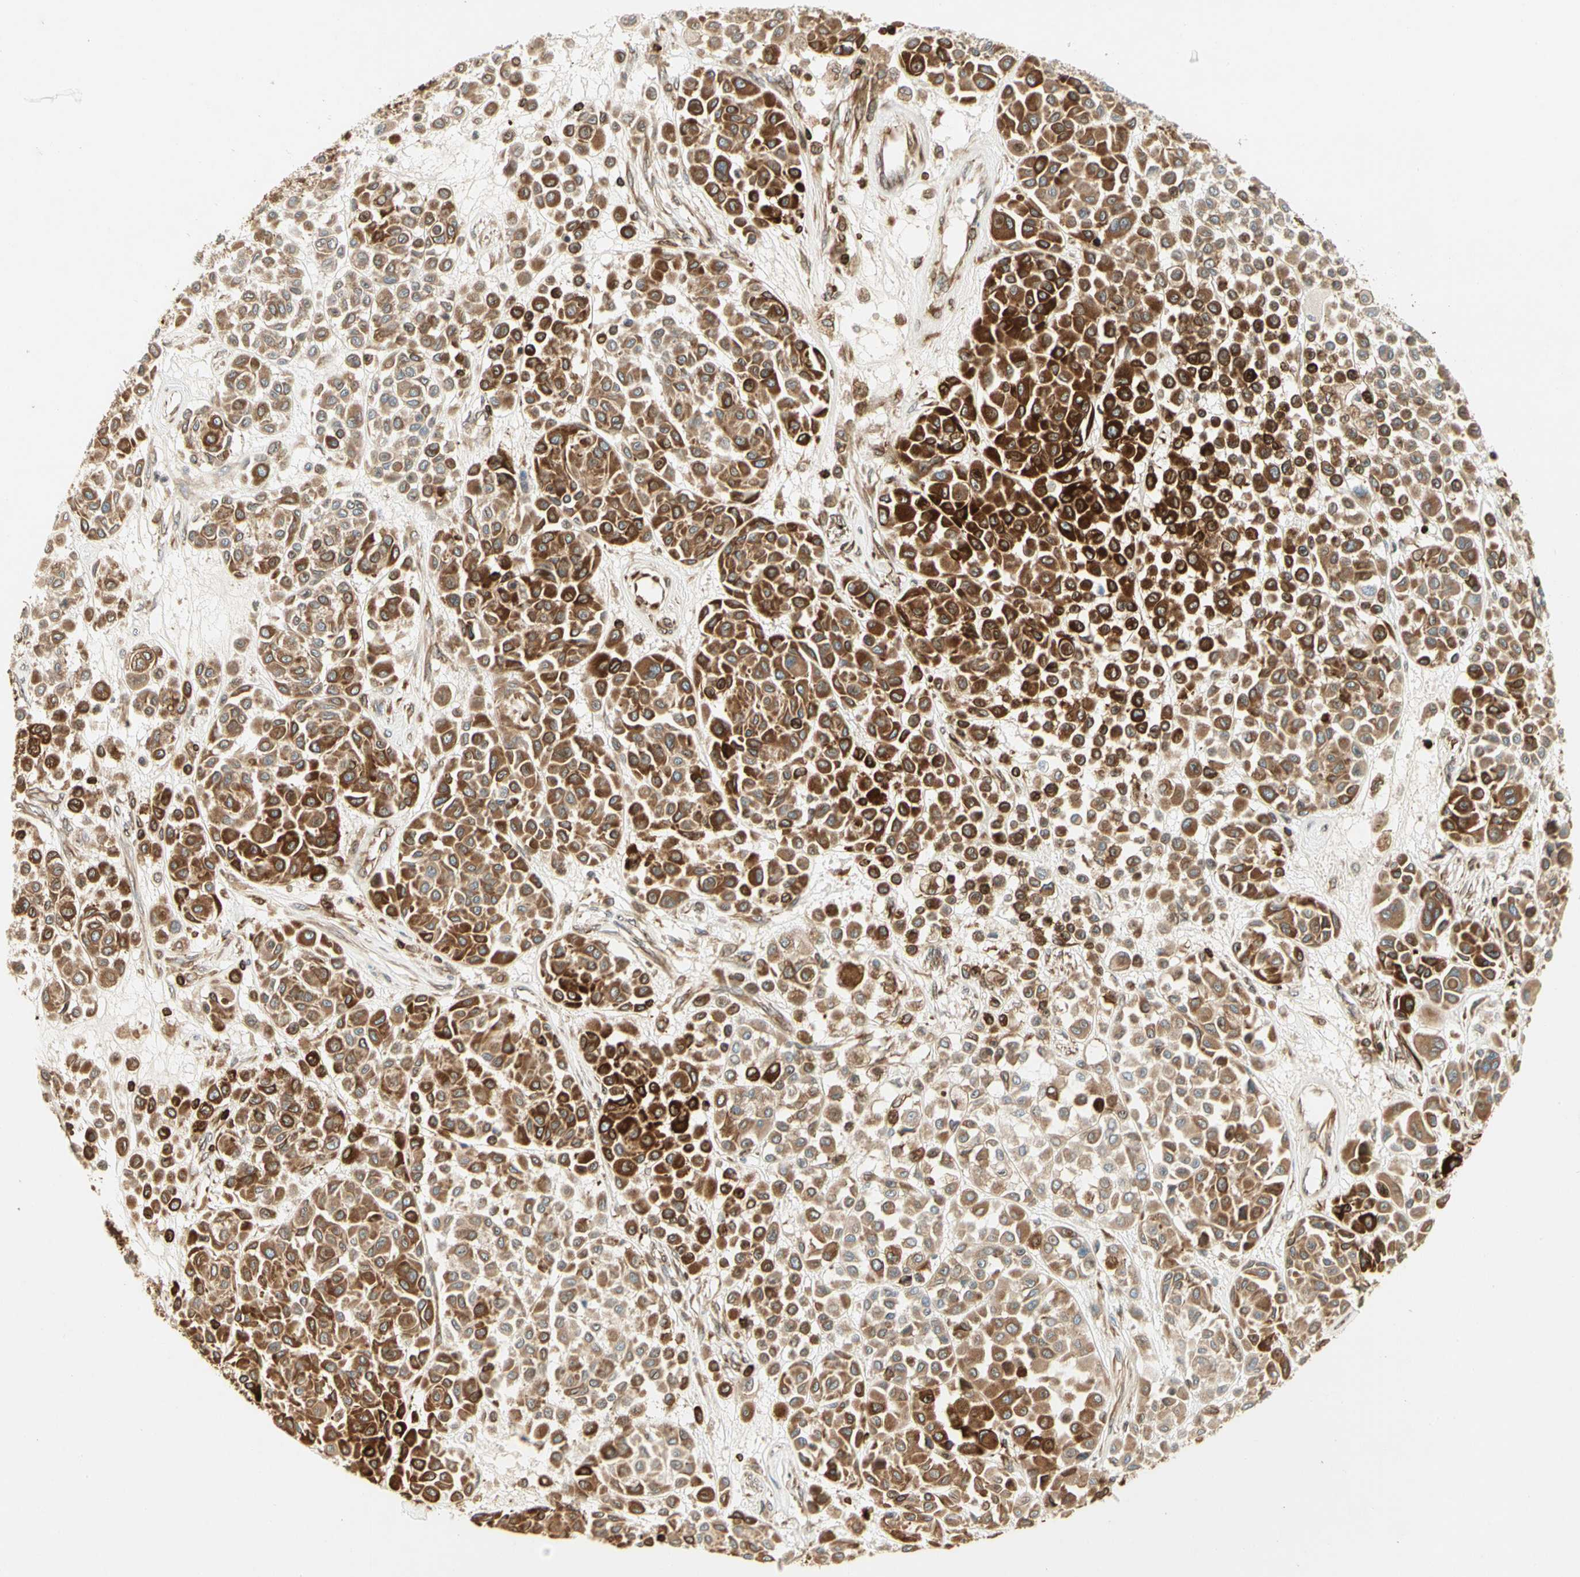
{"staining": {"intensity": "strong", "quantity": ">75%", "location": "cytoplasmic/membranous"}, "tissue": "melanoma", "cell_type": "Tumor cells", "image_type": "cancer", "snomed": [{"axis": "morphology", "description": "Malignant melanoma, Metastatic site"}, {"axis": "topography", "description": "Soft tissue"}], "caption": "A high-resolution image shows immunohistochemistry staining of melanoma, which demonstrates strong cytoplasmic/membranous expression in approximately >75% of tumor cells.", "gene": "TAPBP", "patient": {"sex": "male", "age": 41}}